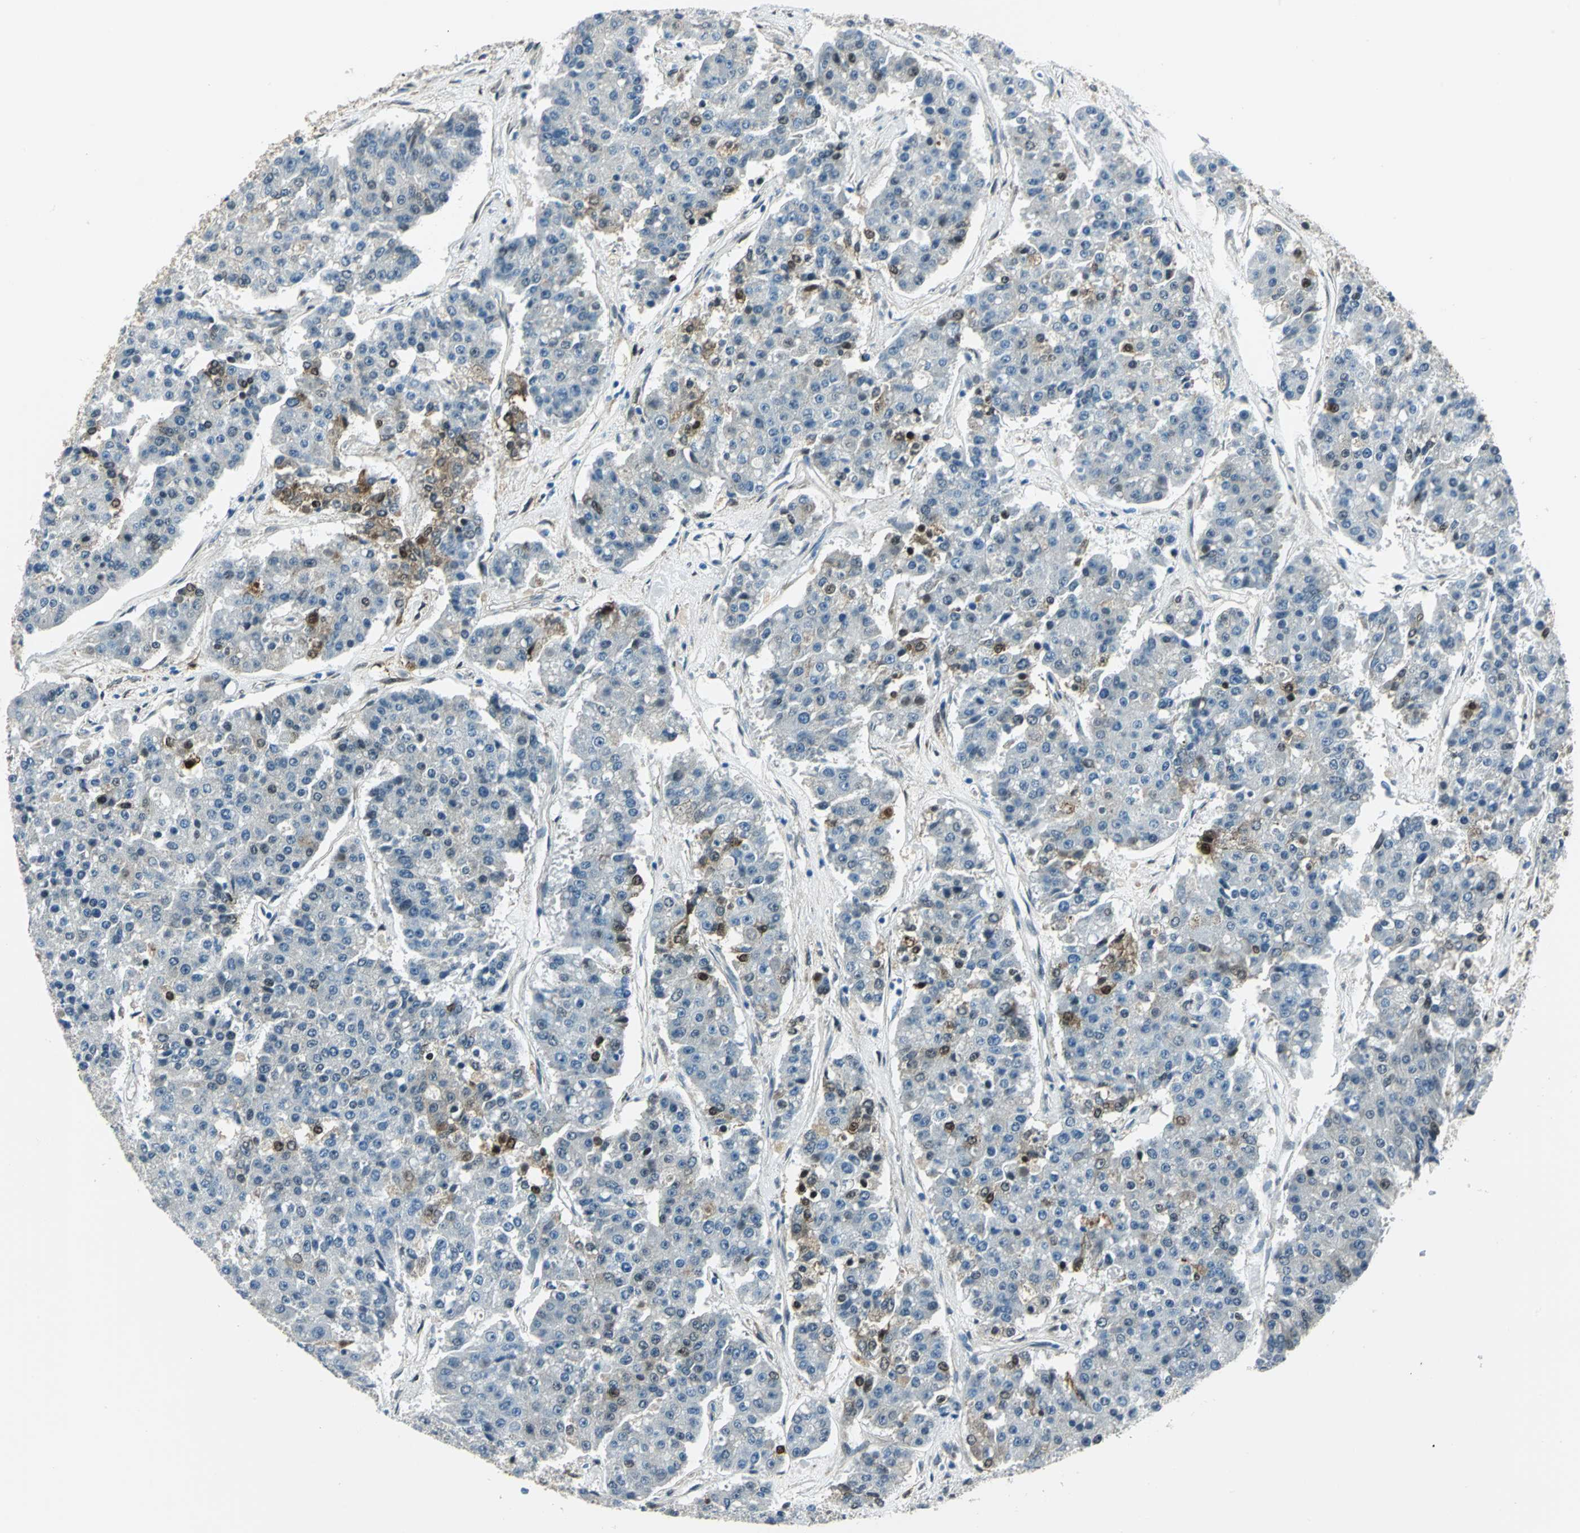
{"staining": {"intensity": "weak", "quantity": "<25%", "location": "cytoplasmic/membranous"}, "tissue": "pancreatic cancer", "cell_type": "Tumor cells", "image_type": "cancer", "snomed": [{"axis": "morphology", "description": "Adenocarcinoma, NOS"}, {"axis": "topography", "description": "Pancreas"}], "caption": "An immunohistochemistry (IHC) photomicrograph of pancreatic cancer (adenocarcinoma) is shown. There is no staining in tumor cells of pancreatic cancer (adenocarcinoma).", "gene": "HSPB1", "patient": {"sex": "male", "age": 50}}